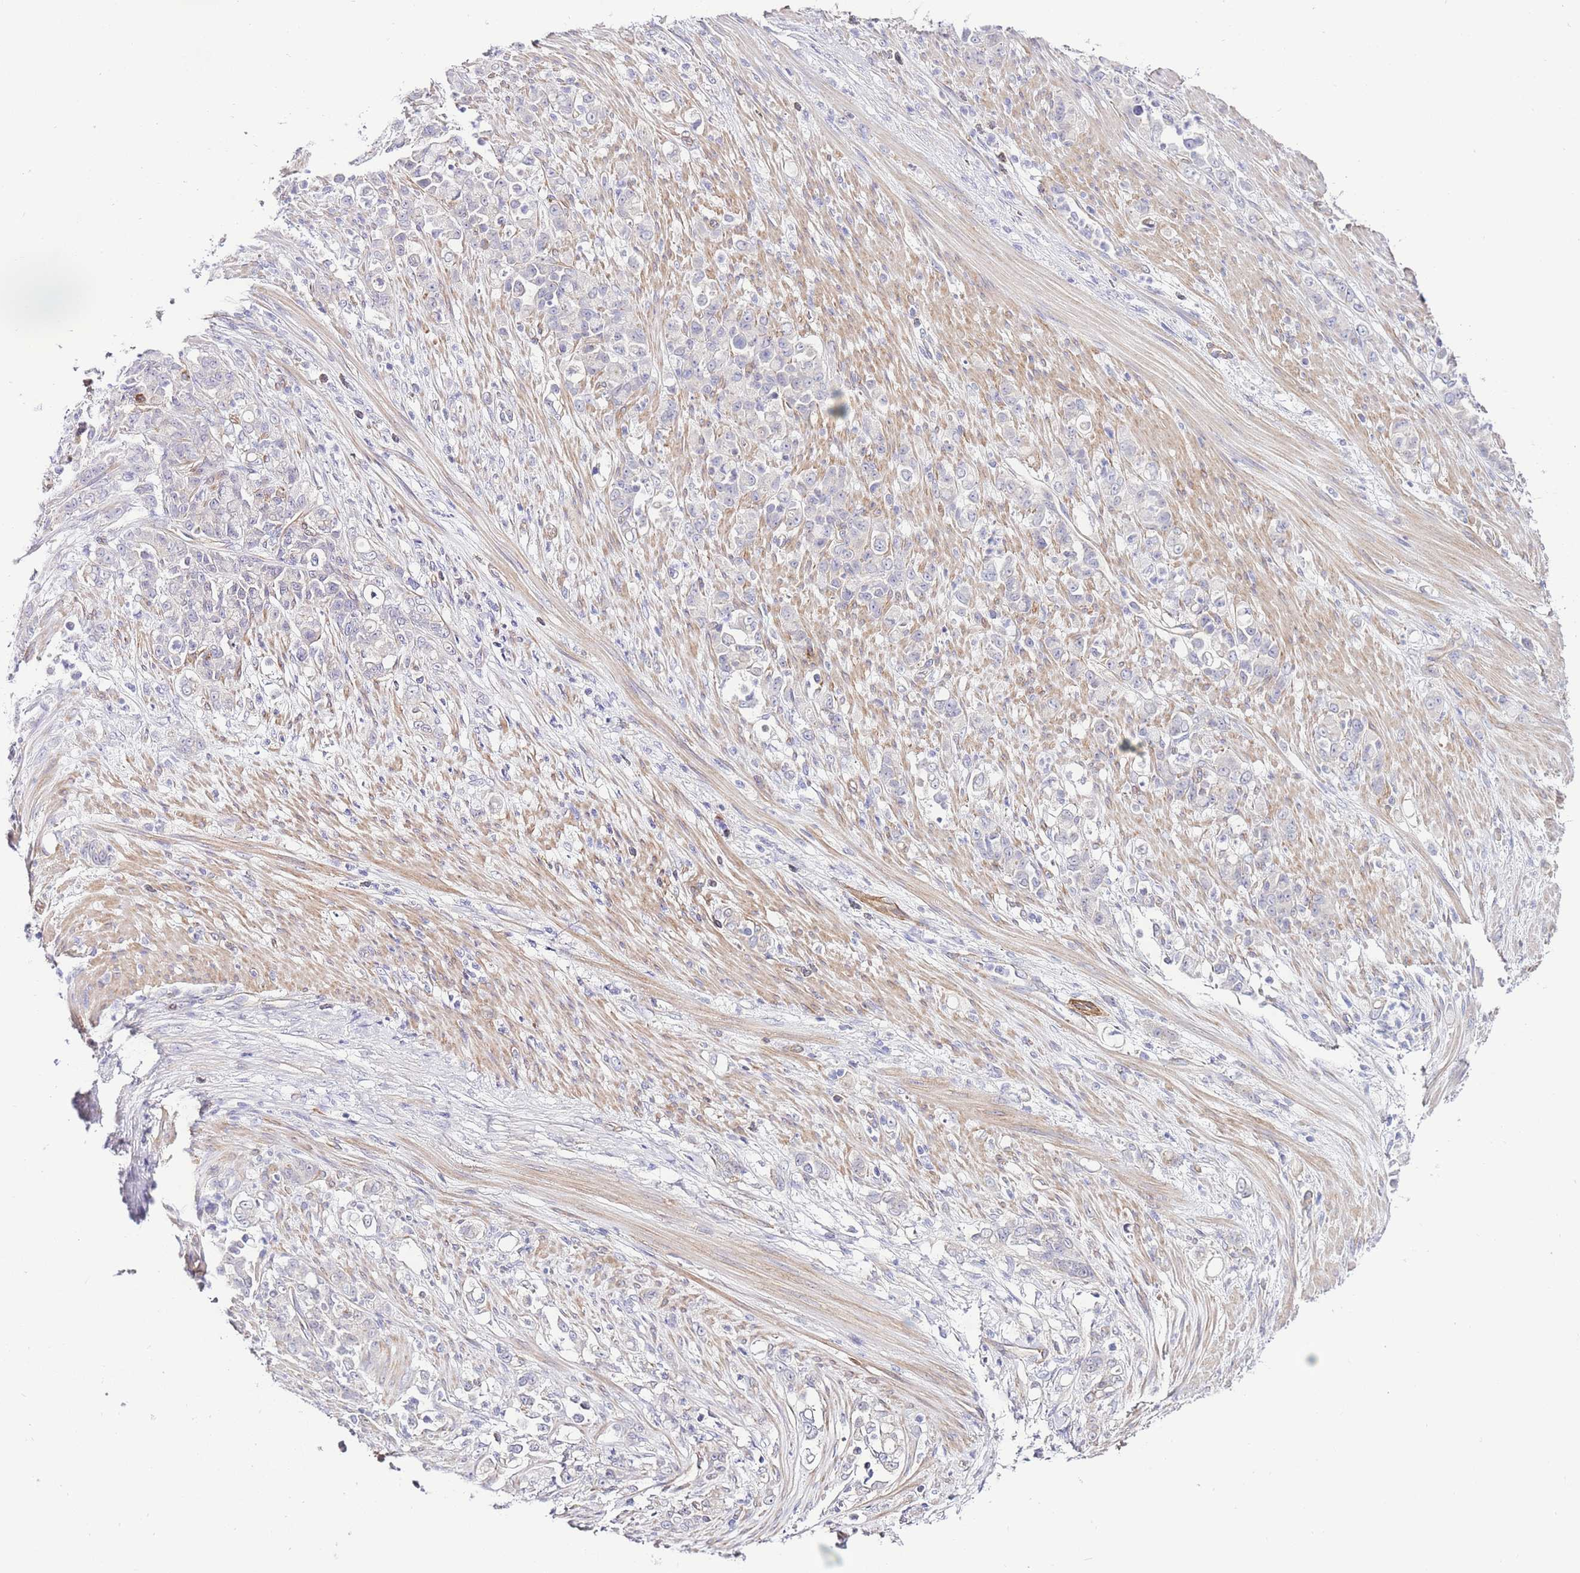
{"staining": {"intensity": "negative", "quantity": "none", "location": "none"}, "tissue": "stomach cancer", "cell_type": "Tumor cells", "image_type": "cancer", "snomed": [{"axis": "morphology", "description": "Normal tissue, NOS"}, {"axis": "morphology", "description": "Adenocarcinoma, NOS"}, {"axis": "topography", "description": "Stomach"}], "caption": "A high-resolution image shows immunohistochemistry (IHC) staining of stomach cancer (adenocarcinoma), which exhibits no significant staining in tumor cells.", "gene": "PDCD7", "patient": {"sex": "female", "age": 79}}